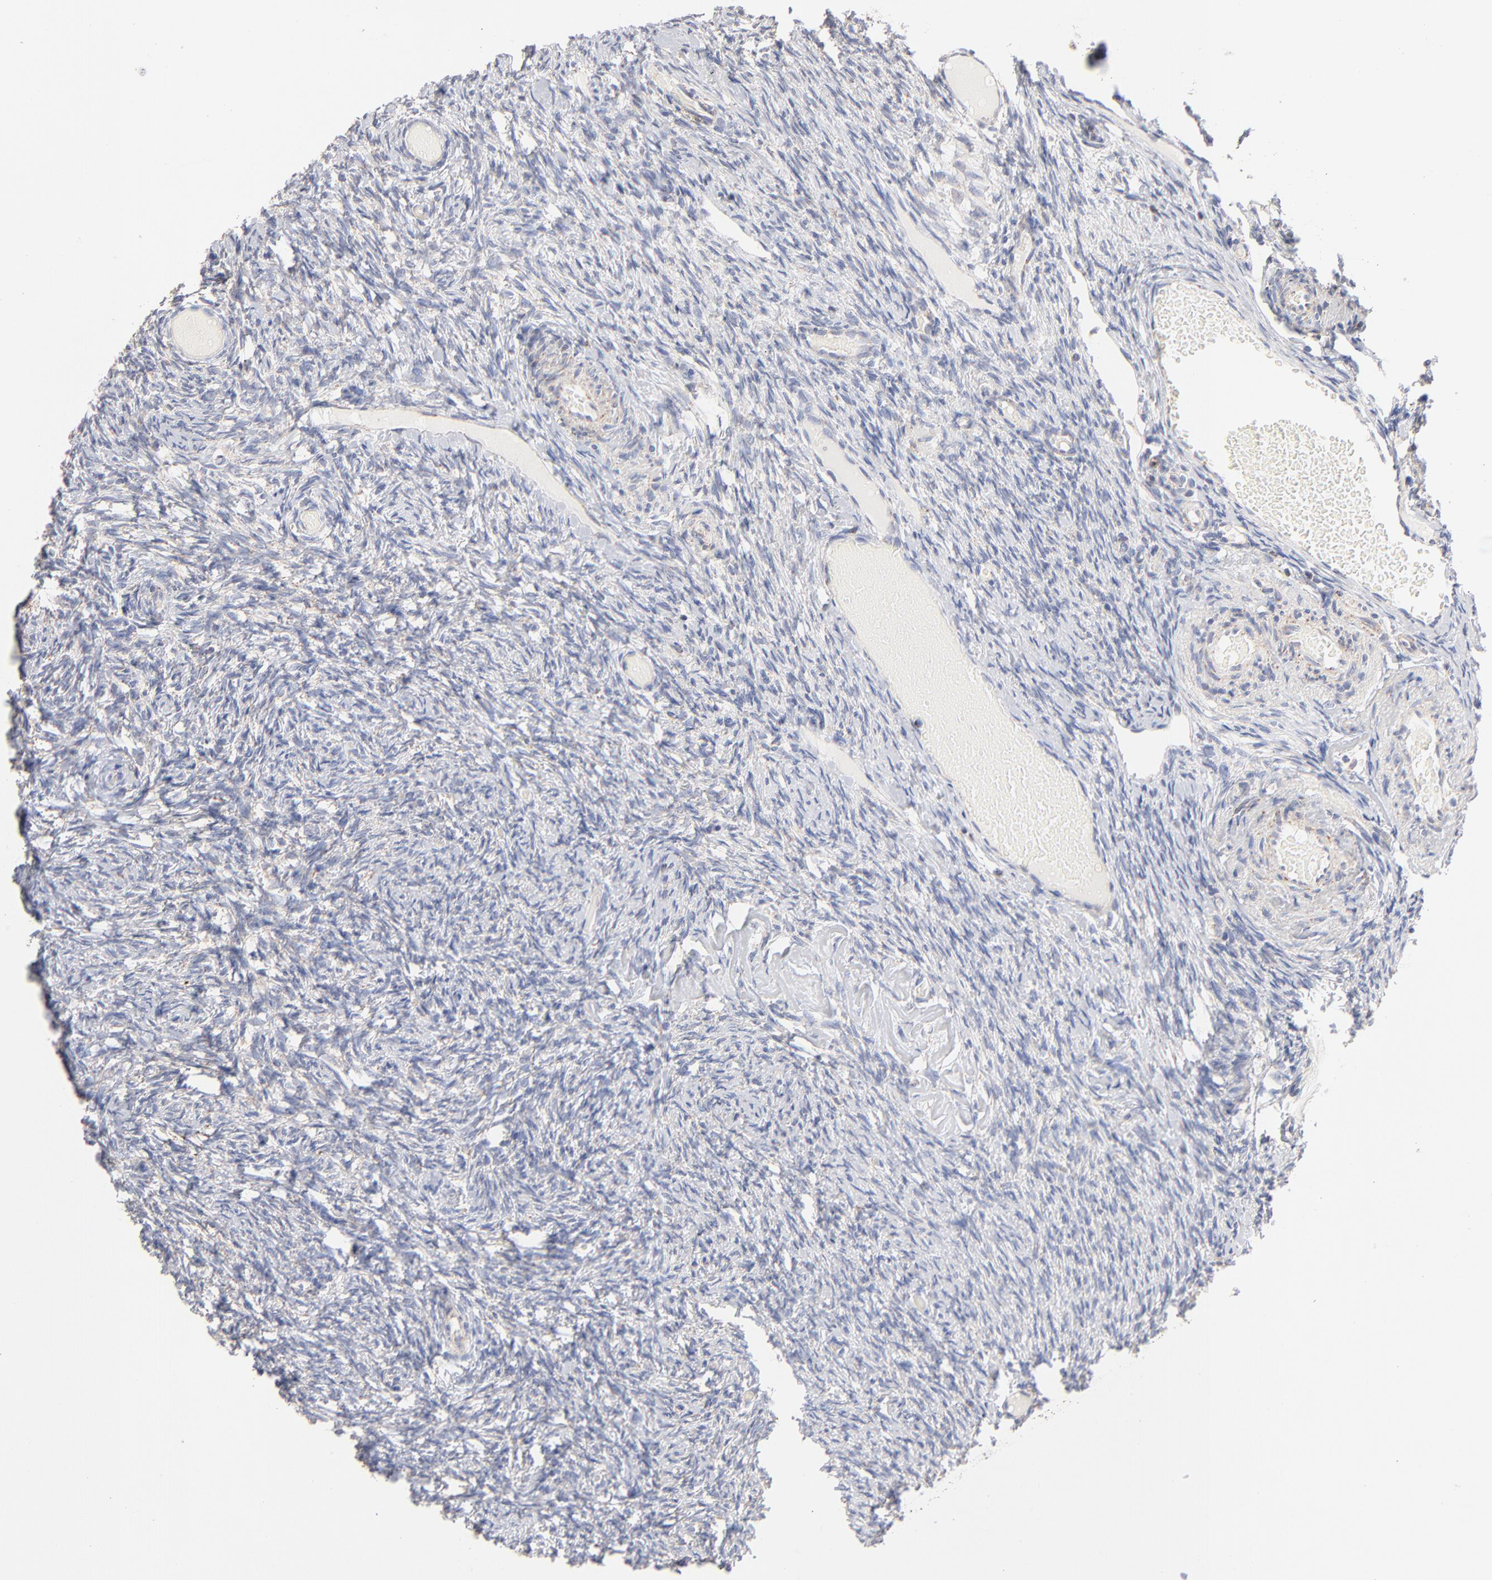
{"staining": {"intensity": "weak", "quantity": "<25%", "location": "cytoplasmic/membranous"}, "tissue": "ovary", "cell_type": "Ovarian stroma cells", "image_type": "normal", "snomed": [{"axis": "morphology", "description": "Normal tissue, NOS"}, {"axis": "topography", "description": "Ovary"}], "caption": "DAB immunohistochemical staining of normal human ovary exhibits no significant expression in ovarian stroma cells.", "gene": "MRPL58", "patient": {"sex": "female", "age": 60}}